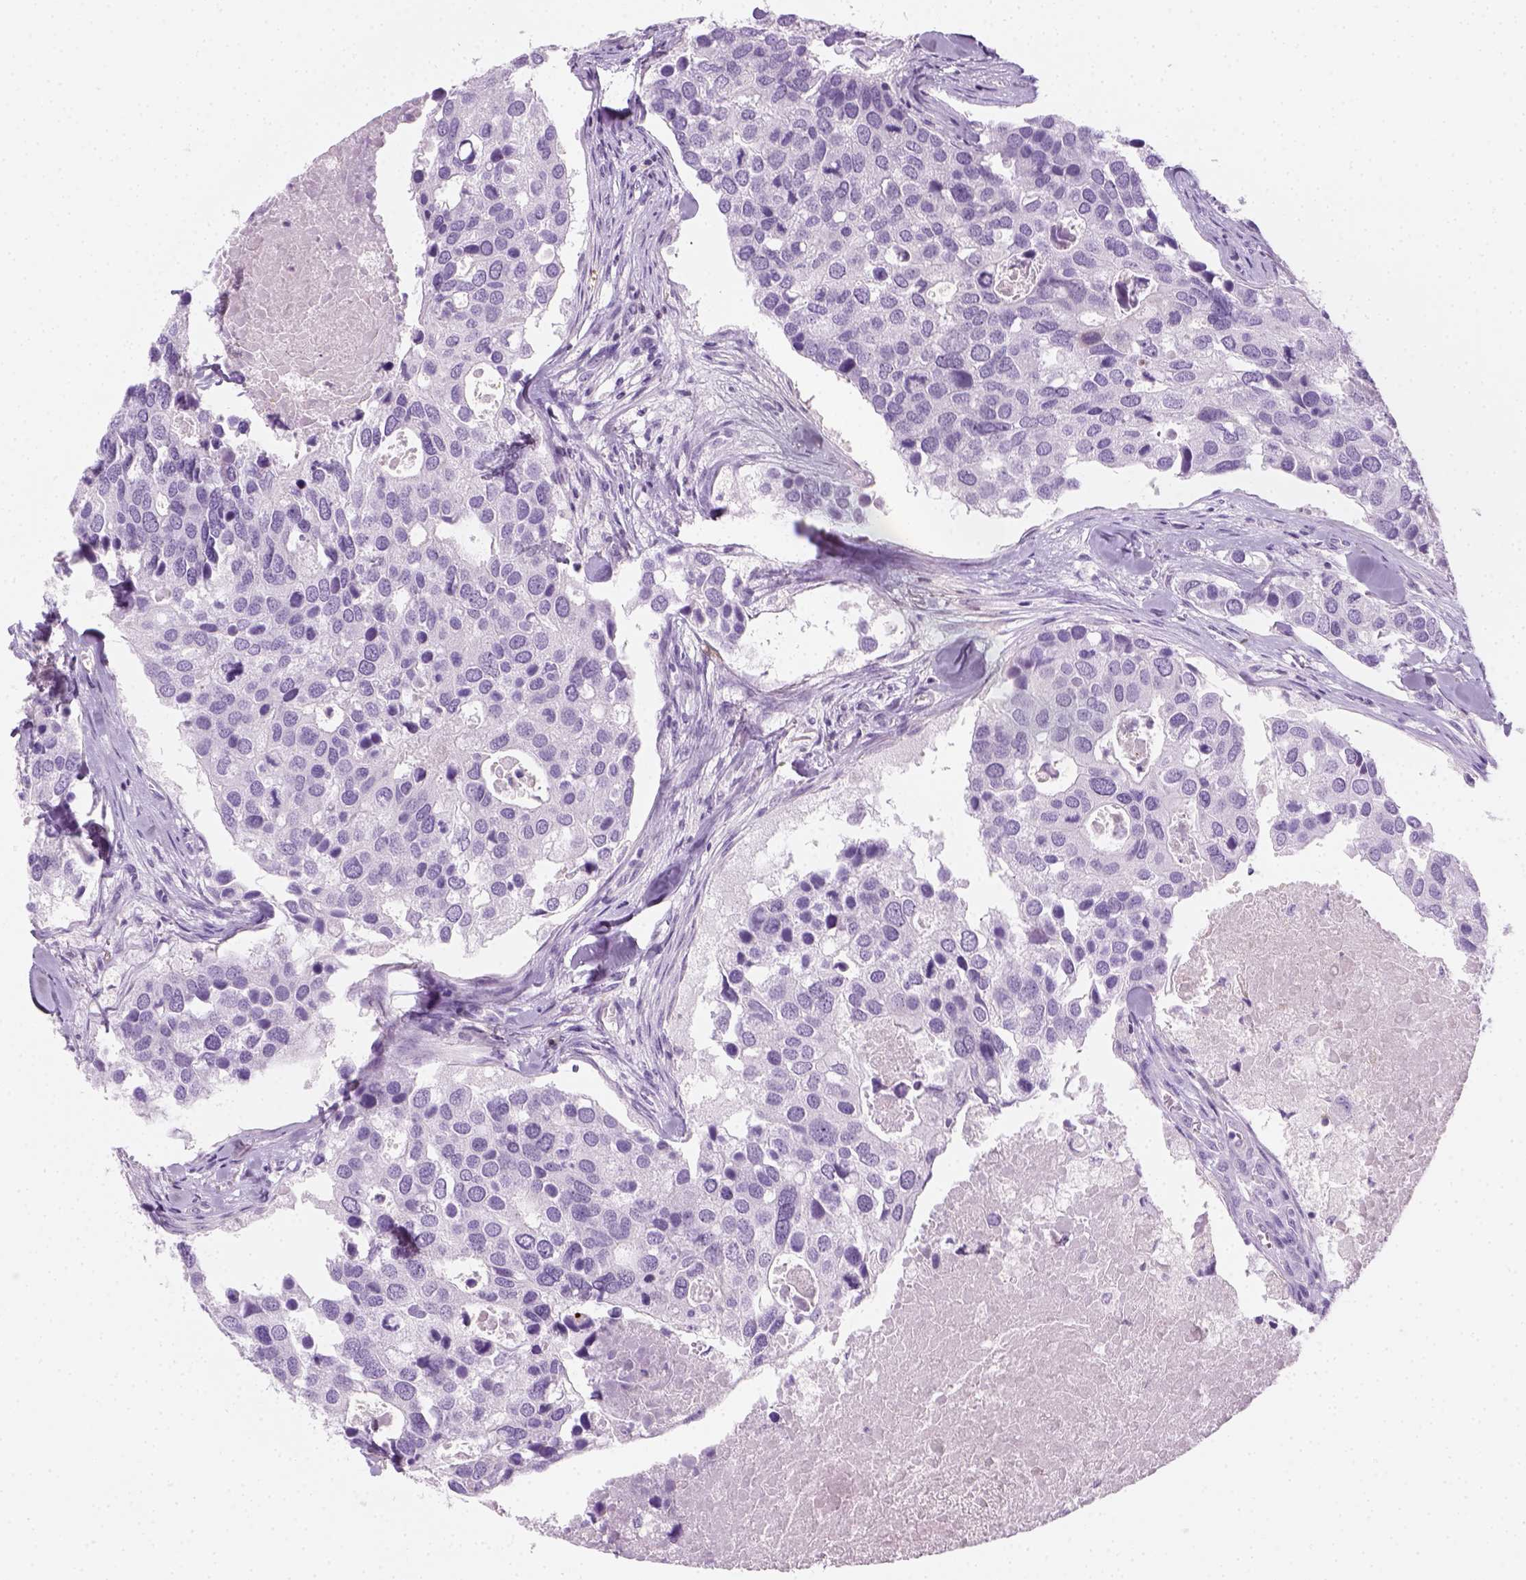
{"staining": {"intensity": "negative", "quantity": "none", "location": "none"}, "tissue": "breast cancer", "cell_type": "Tumor cells", "image_type": "cancer", "snomed": [{"axis": "morphology", "description": "Duct carcinoma"}, {"axis": "topography", "description": "Breast"}], "caption": "IHC histopathology image of breast intraductal carcinoma stained for a protein (brown), which exhibits no positivity in tumor cells.", "gene": "AQP3", "patient": {"sex": "female", "age": 83}}